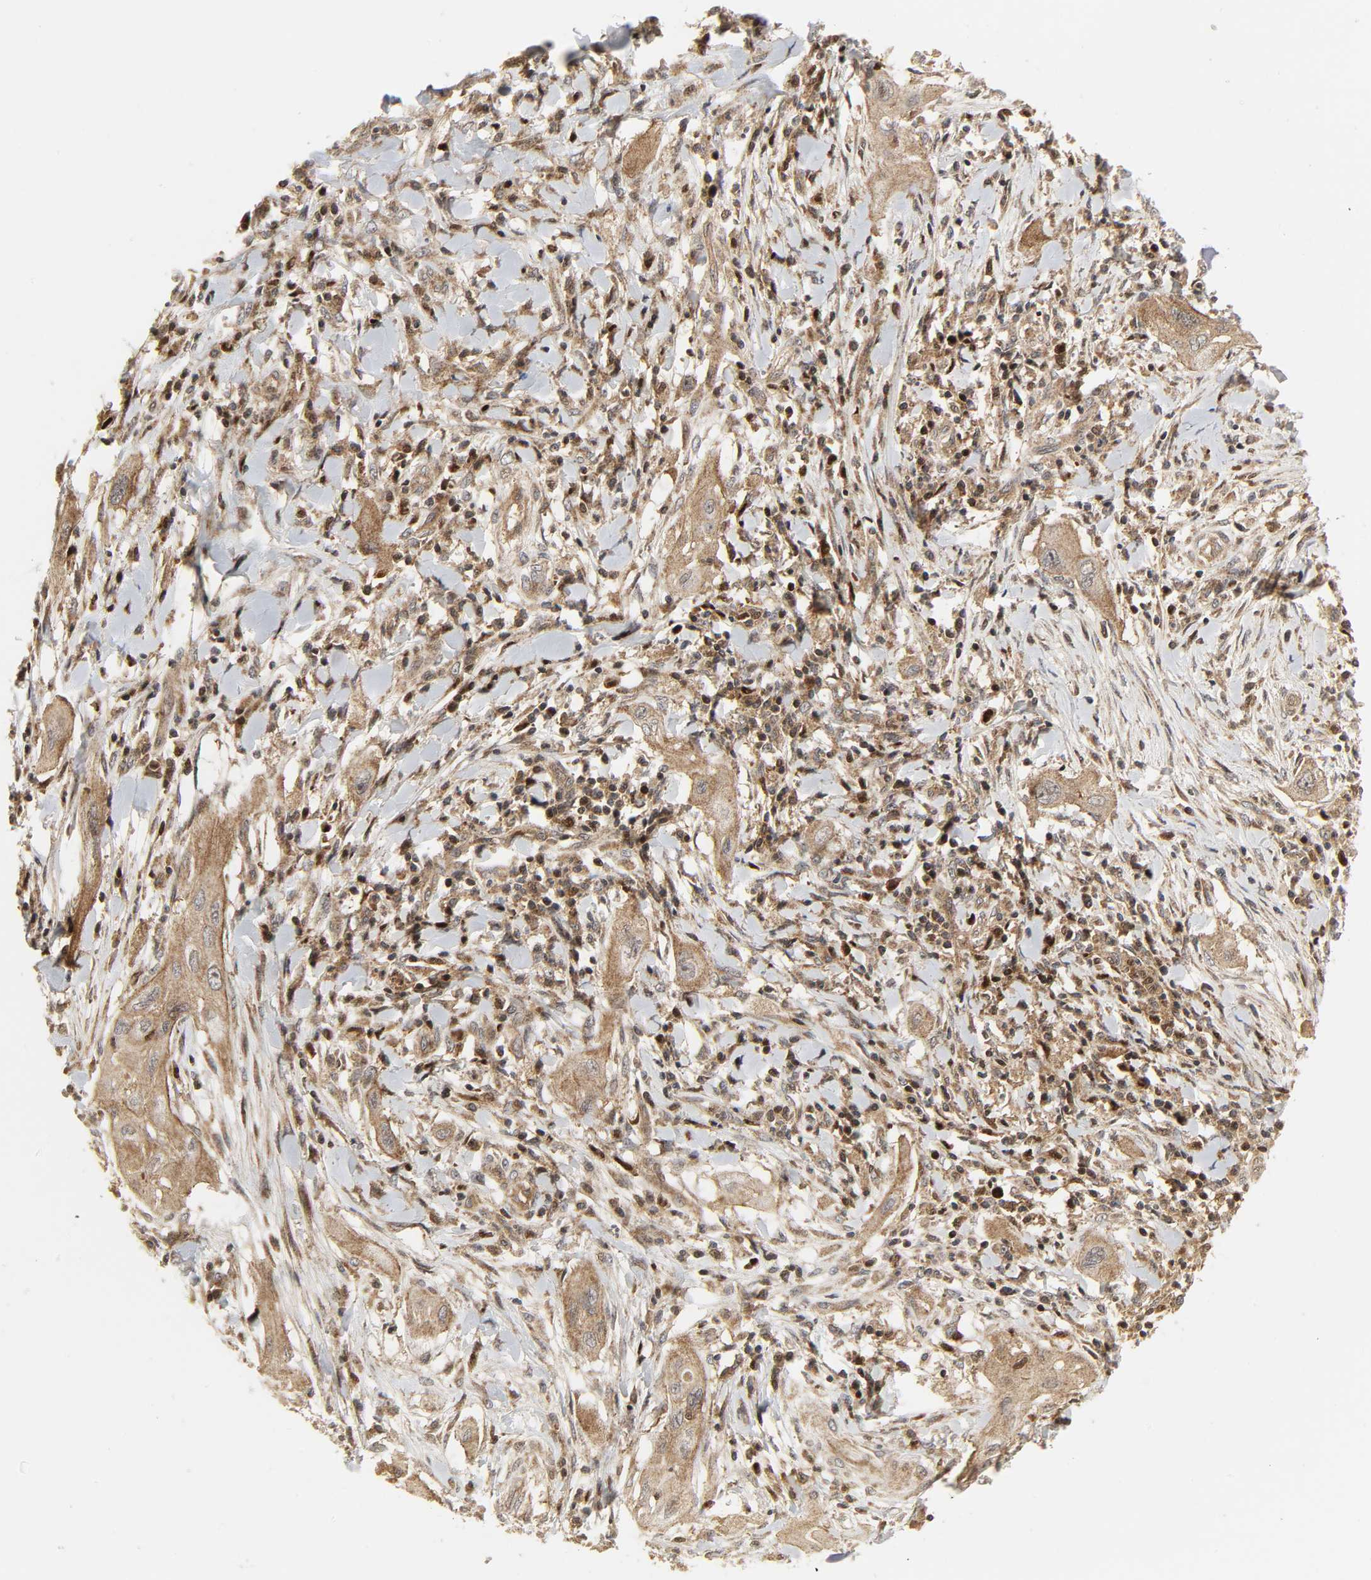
{"staining": {"intensity": "moderate", "quantity": ">75%", "location": "cytoplasmic/membranous"}, "tissue": "lung cancer", "cell_type": "Tumor cells", "image_type": "cancer", "snomed": [{"axis": "morphology", "description": "Squamous cell carcinoma, NOS"}, {"axis": "topography", "description": "Lung"}], "caption": "Protein expression by IHC displays moderate cytoplasmic/membranous expression in about >75% of tumor cells in lung squamous cell carcinoma.", "gene": "CHUK", "patient": {"sex": "female", "age": 47}}